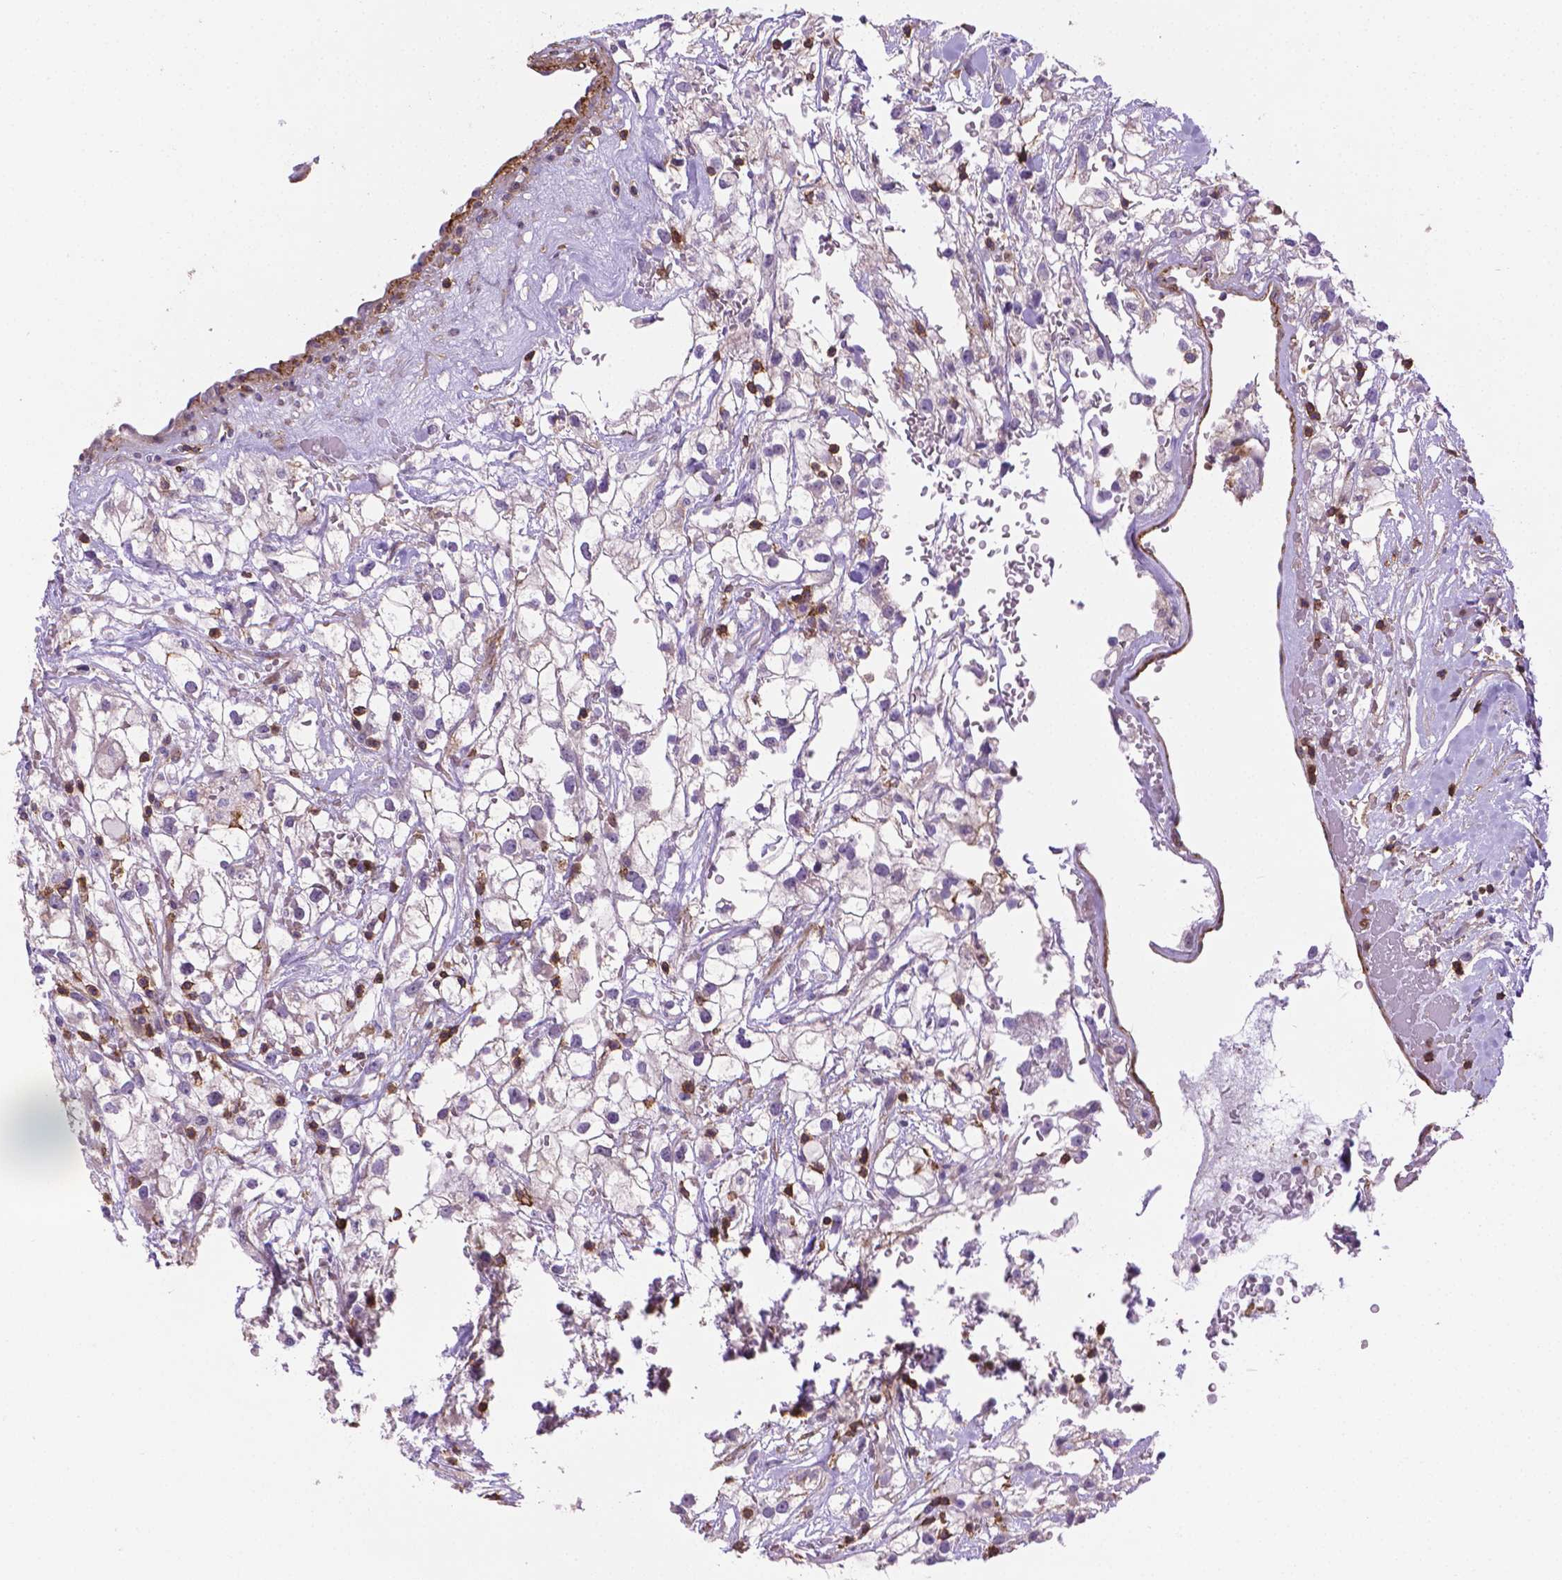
{"staining": {"intensity": "negative", "quantity": "none", "location": "none"}, "tissue": "renal cancer", "cell_type": "Tumor cells", "image_type": "cancer", "snomed": [{"axis": "morphology", "description": "Adenocarcinoma, NOS"}, {"axis": "topography", "description": "Kidney"}], "caption": "An immunohistochemistry histopathology image of renal cancer (adenocarcinoma) is shown. There is no staining in tumor cells of renal cancer (adenocarcinoma).", "gene": "ACAD10", "patient": {"sex": "male", "age": 59}}